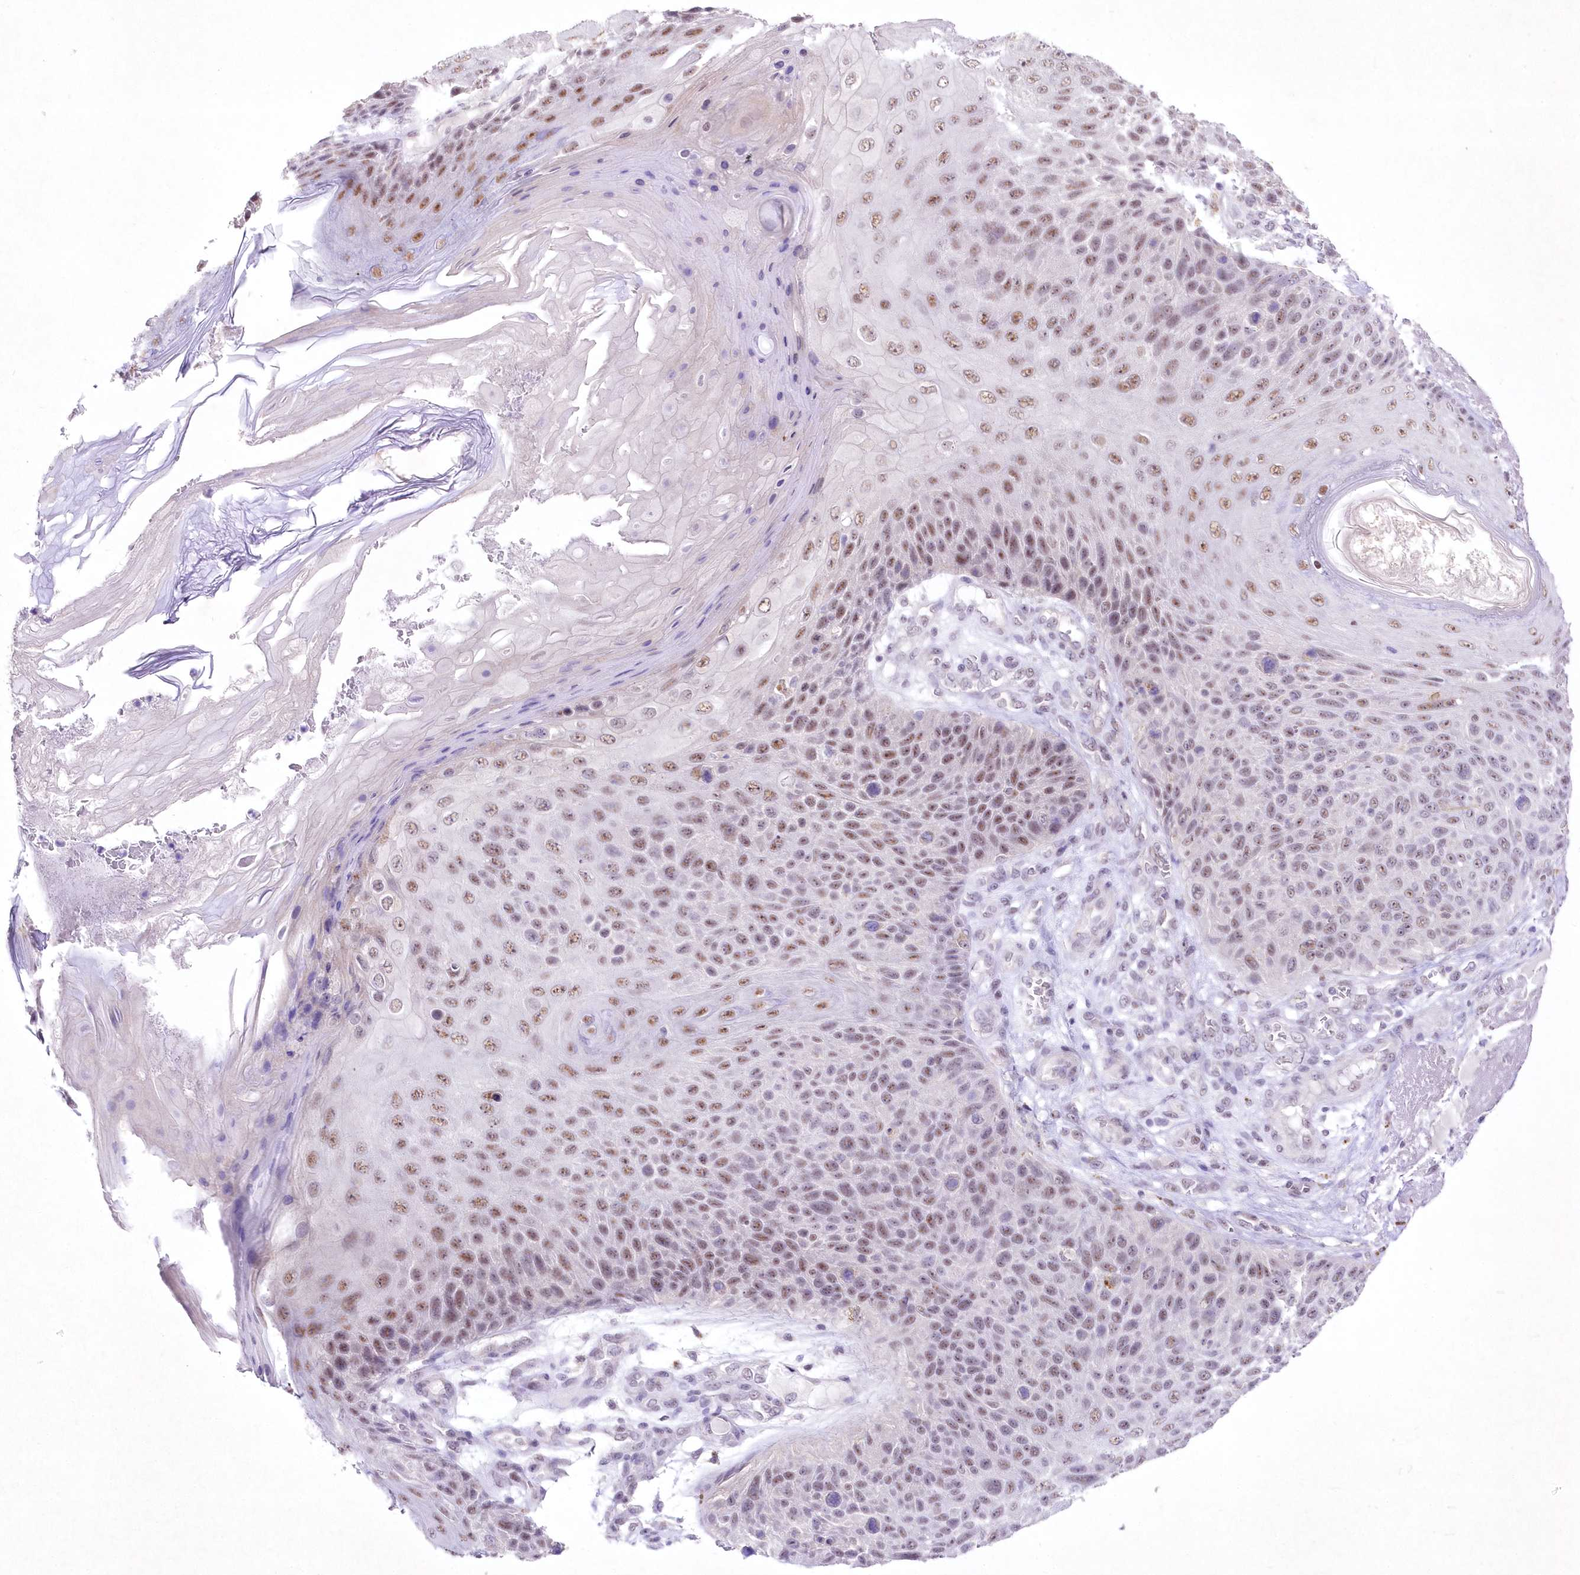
{"staining": {"intensity": "moderate", "quantity": "25%-75%", "location": "nuclear"}, "tissue": "skin cancer", "cell_type": "Tumor cells", "image_type": "cancer", "snomed": [{"axis": "morphology", "description": "Squamous cell carcinoma, NOS"}, {"axis": "topography", "description": "Skin"}], "caption": "Immunohistochemical staining of skin squamous cell carcinoma reveals medium levels of moderate nuclear protein staining in approximately 25%-75% of tumor cells.", "gene": "RBM27", "patient": {"sex": "female", "age": 88}}